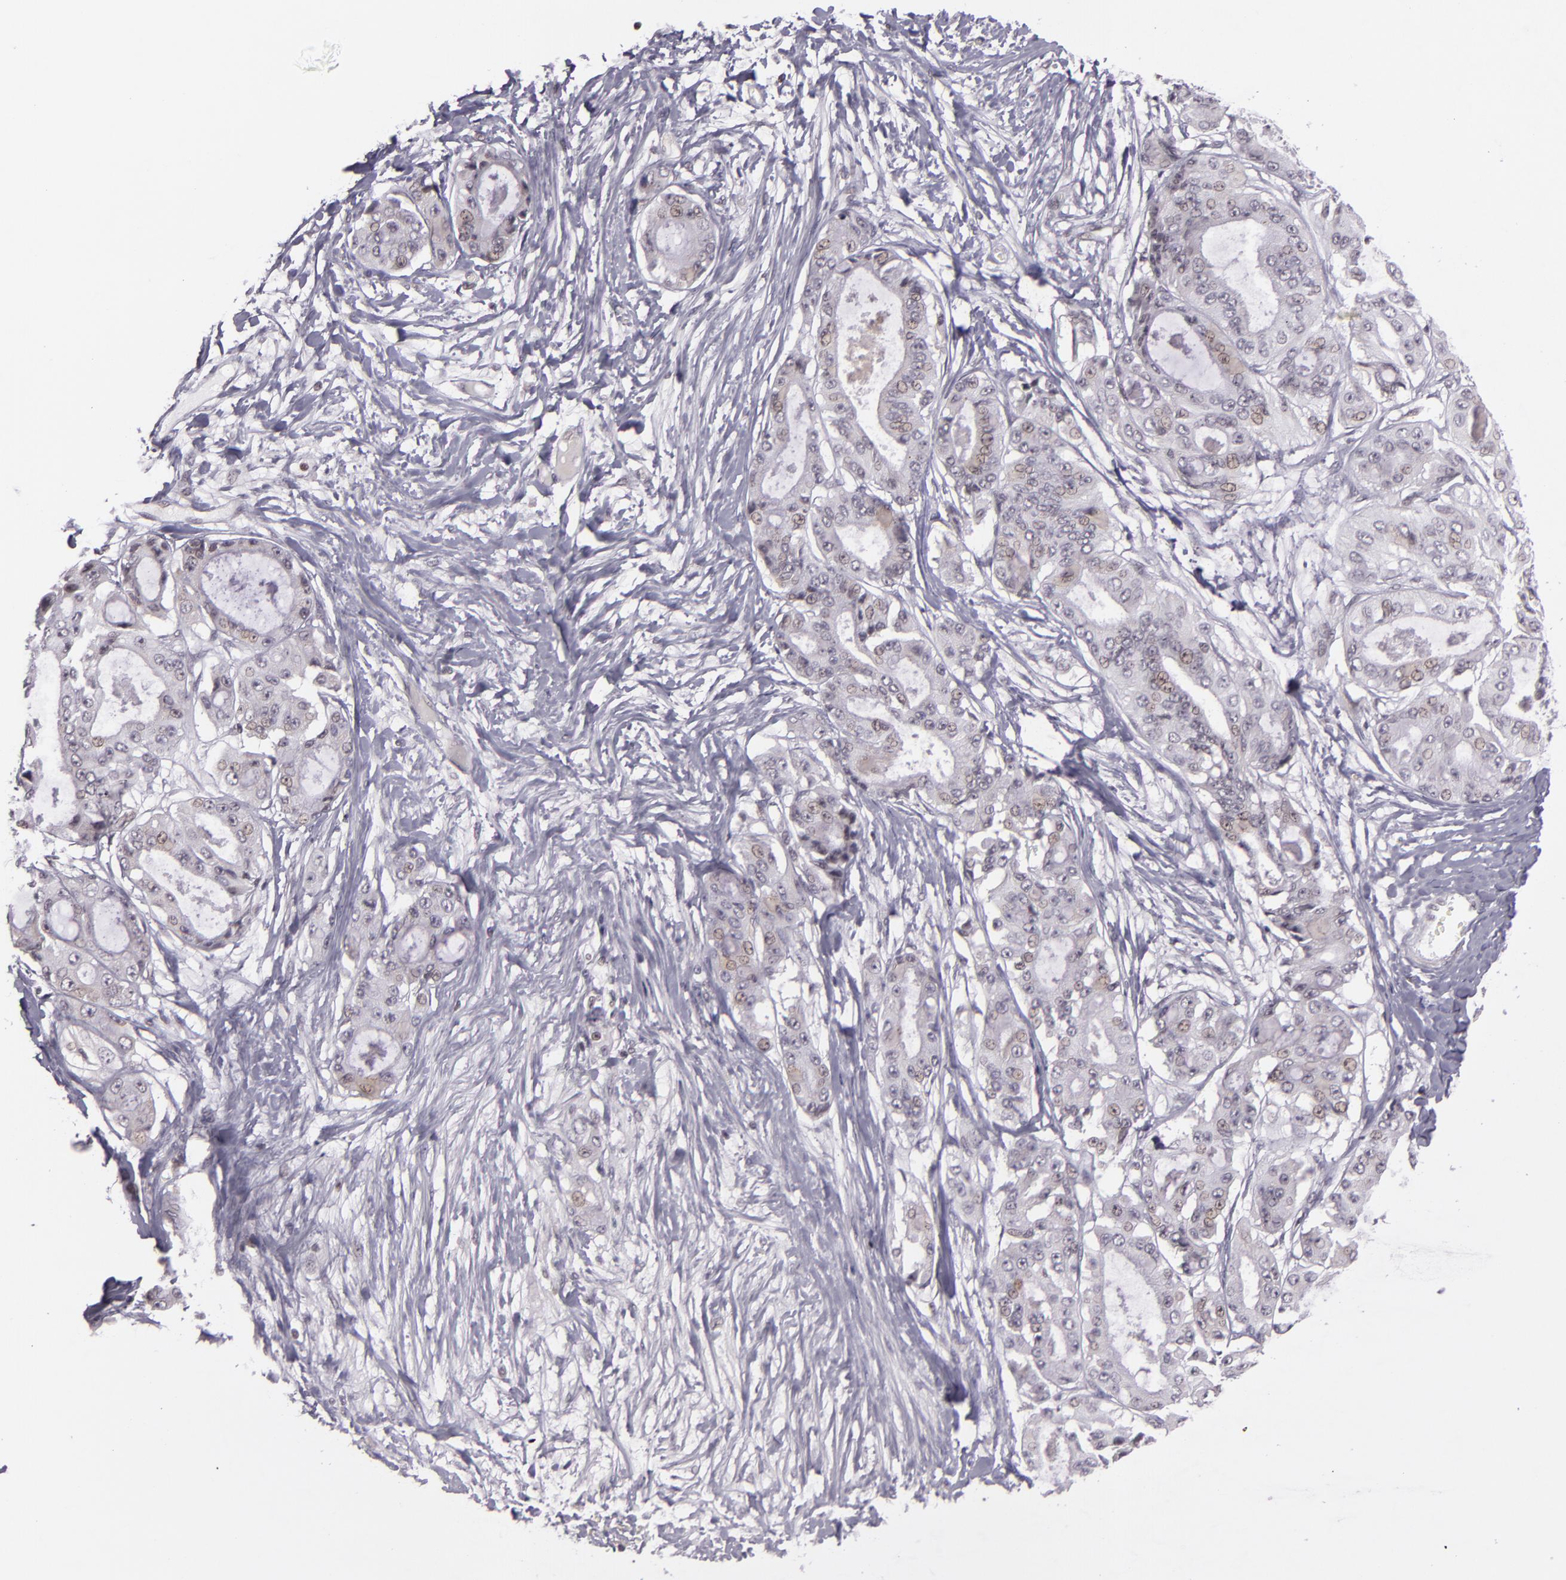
{"staining": {"intensity": "weak", "quantity": "<25%", "location": "nuclear"}, "tissue": "ovarian cancer", "cell_type": "Tumor cells", "image_type": "cancer", "snomed": [{"axis": "morphology", "description": "Carcinoma, endometroid"}, {"axis": "topography", "description": "Ovary"}], "caption": "The image exhibits no staining of tumor cells in ovarian cancer.", "gene": "ZFX", "patient": {"sex": "female", "age": 61}}